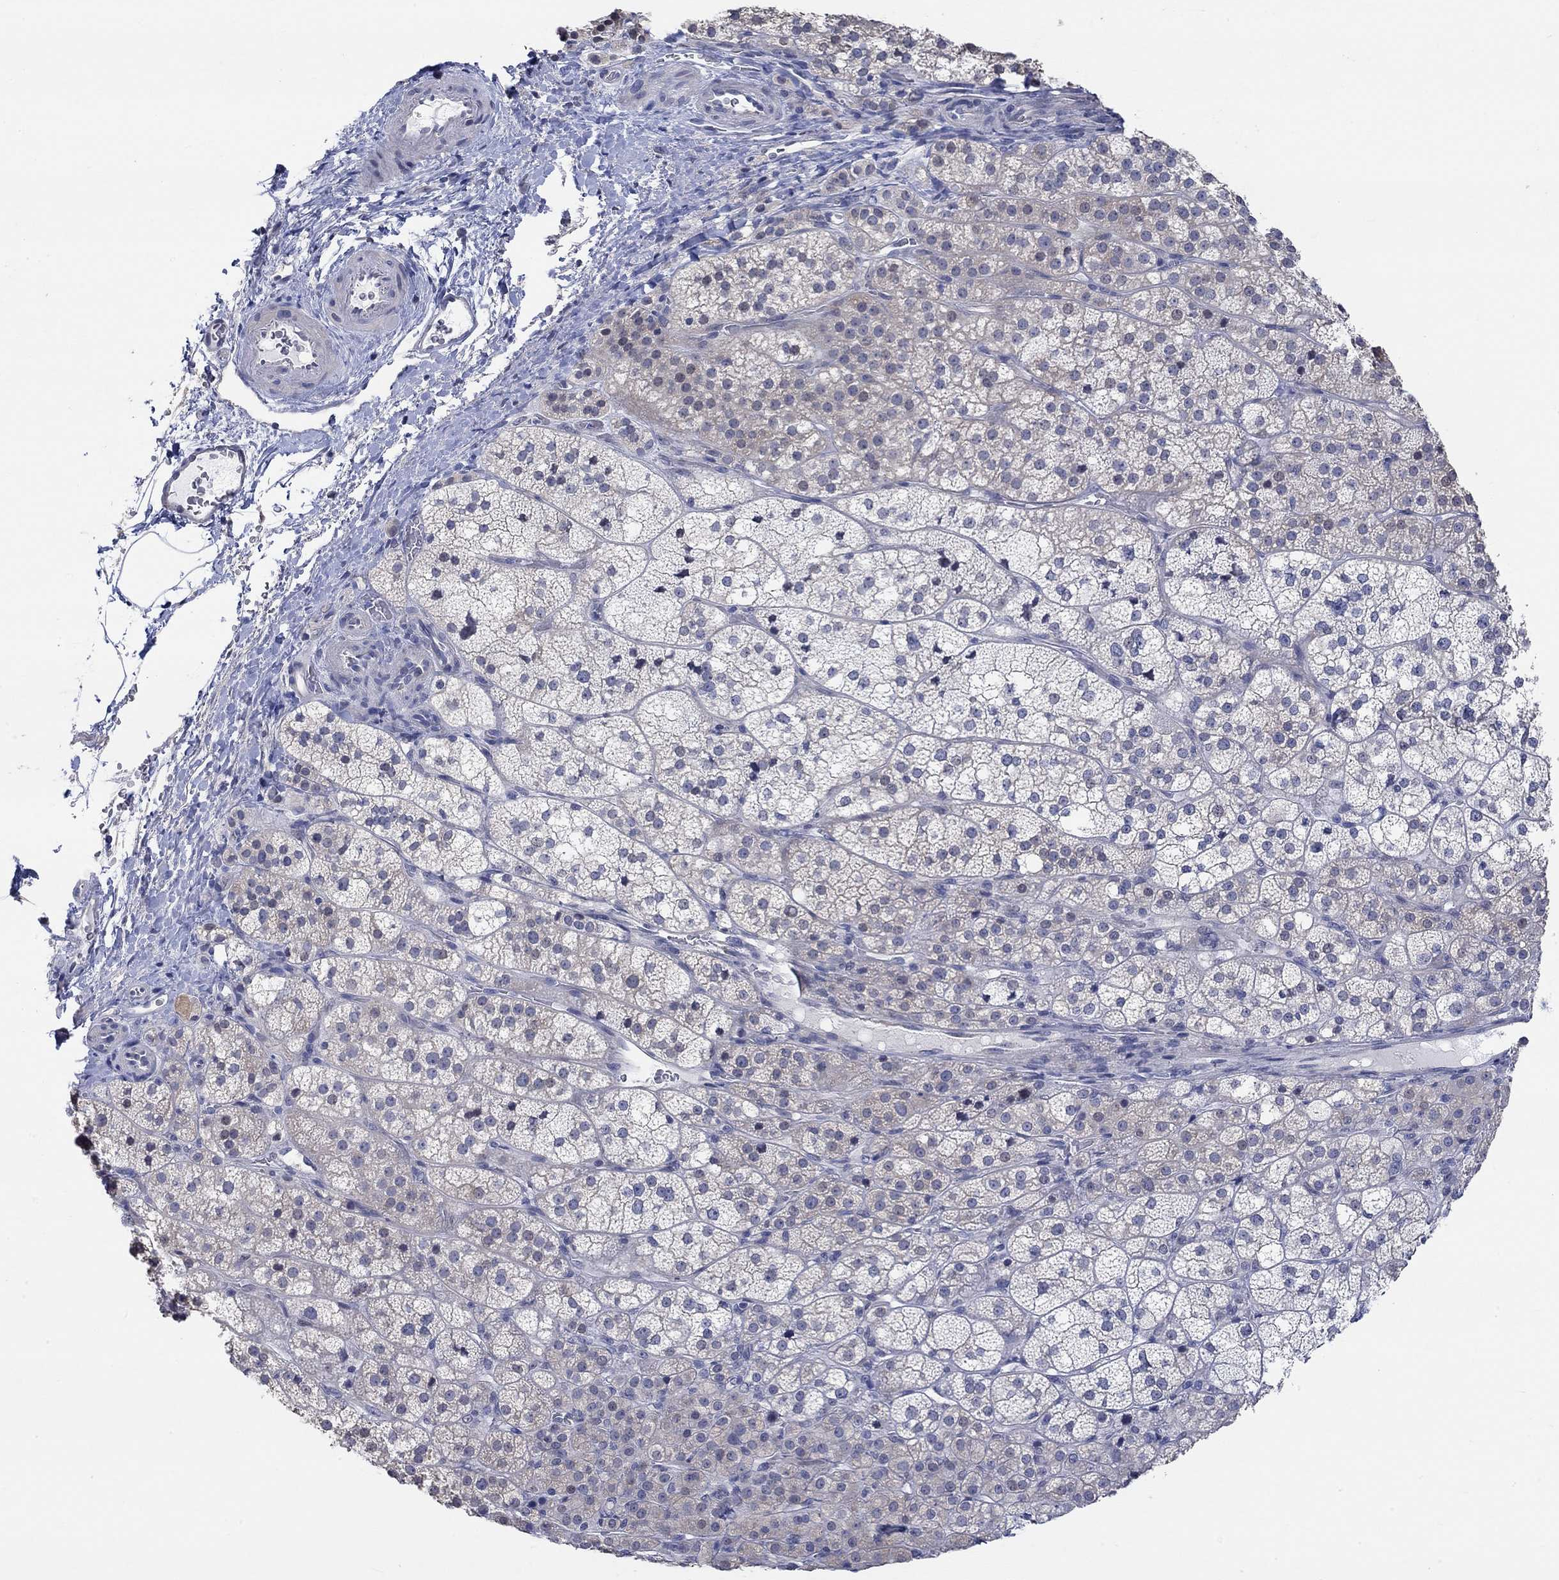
{"staining": {"intensity": "weak", "quantity": "<25%", "location": "cytoplasmic/membranous"}, "tissue": "adrenal gland", "cell_type": "Glandular cells", "image_type": "normal", "snomed": [{"axis": "morphology", "description": "Normal tissue, NOS"}, {"axis": "topography", "description": "Adrenal gland"}], "caption": "Immunohistochemistry (IHC) of normal adrenal gland exhibits no expression in glandular cells. (DAB (3,3'-diaminobenzidine) immunohistochemistry, high magnification).", "gene": "PNMA5", "patient": {"sex": "female", "age": 60}}